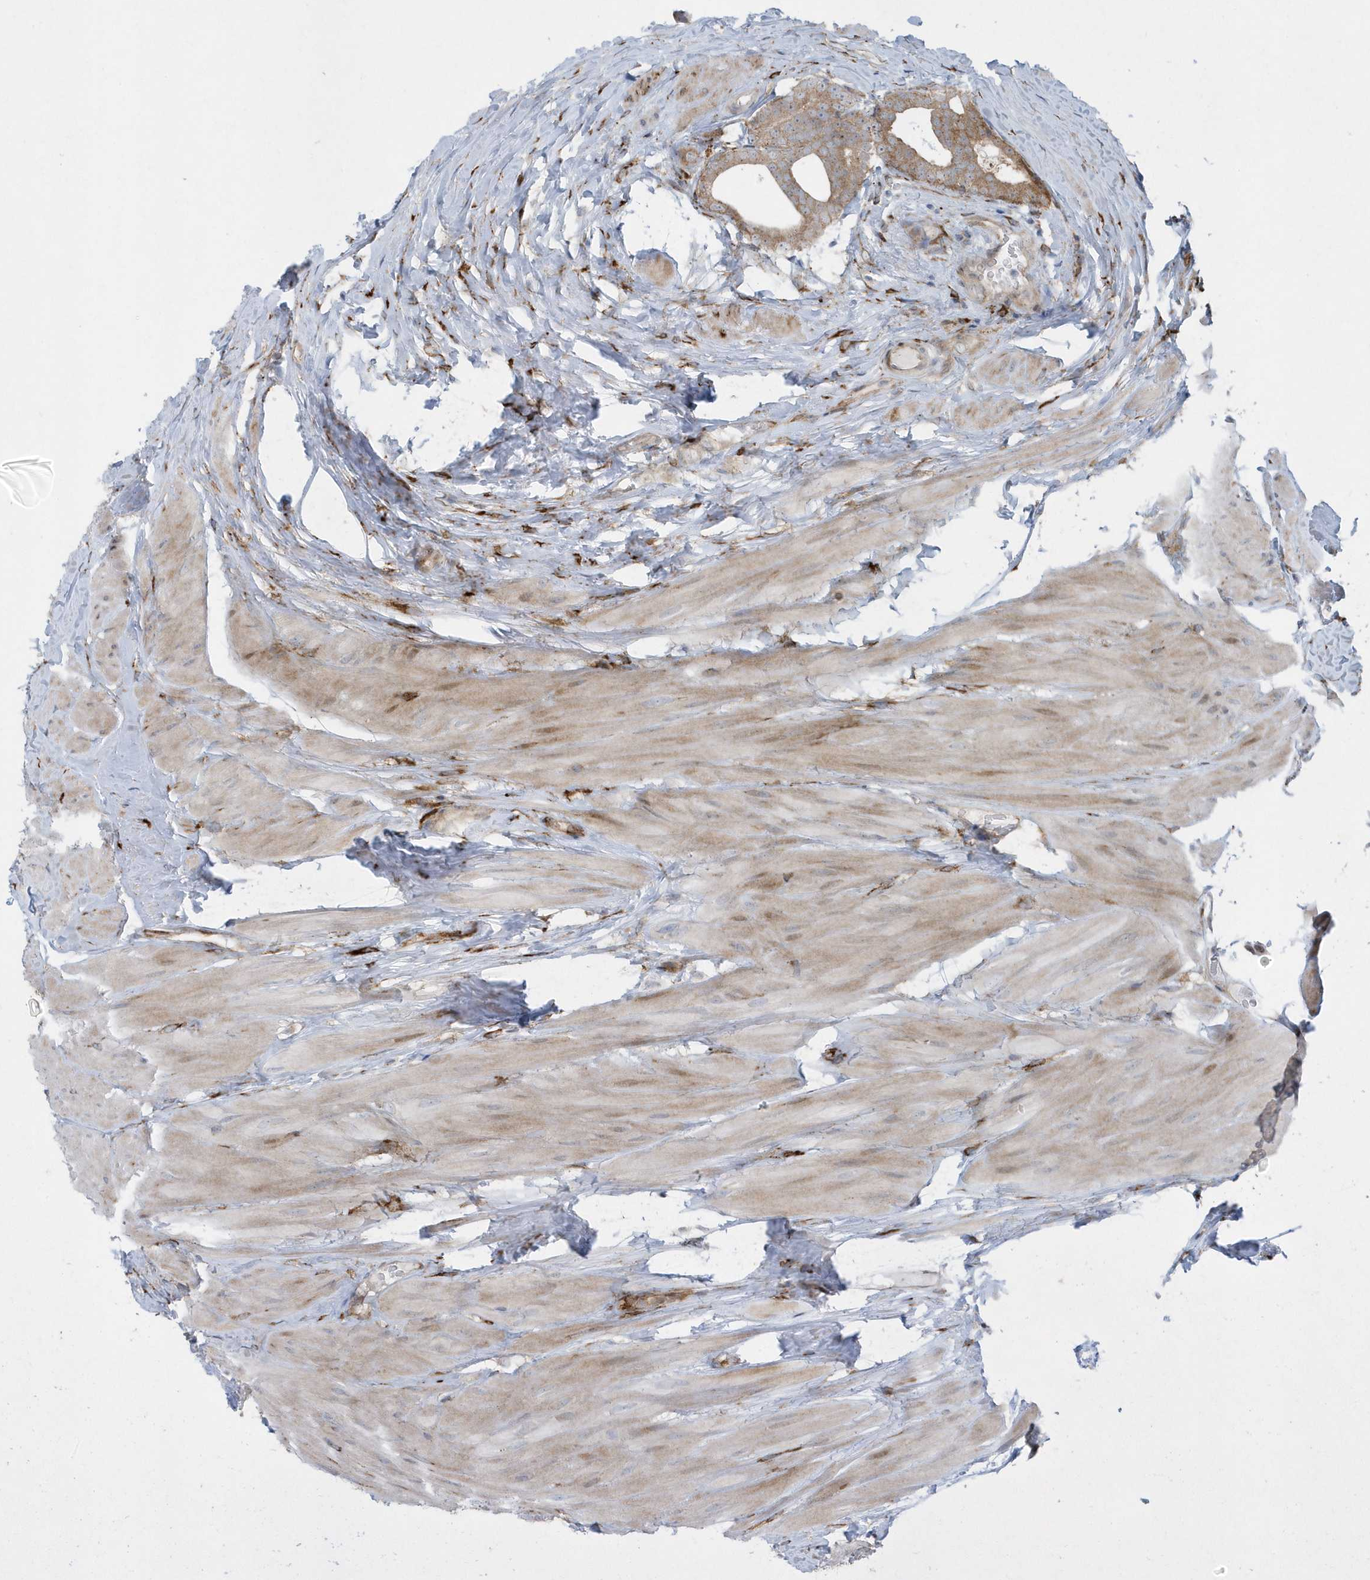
{"staining": {"intensity": "moderate", "quantity": ">75%", "location": "cytoplasmic/membranous"}, "tissue": "prostate cancer", "cell_type": "Tumor cells", "image_type": "cancer", "snomed": [{"axis": "morphology", "description": "Adenocarcinoma, High grade"}, {"axis": "topography", "description": "Prostate"}], "caption": "A medium amount of moderate cytoplasmic/membranous expression is appreciated in about >75% of tumor cells in high-grade adenocarcinoma (prostate) tissue.", "gene": "FAM98A", "patient": {"sex": "male", "age": 56}}